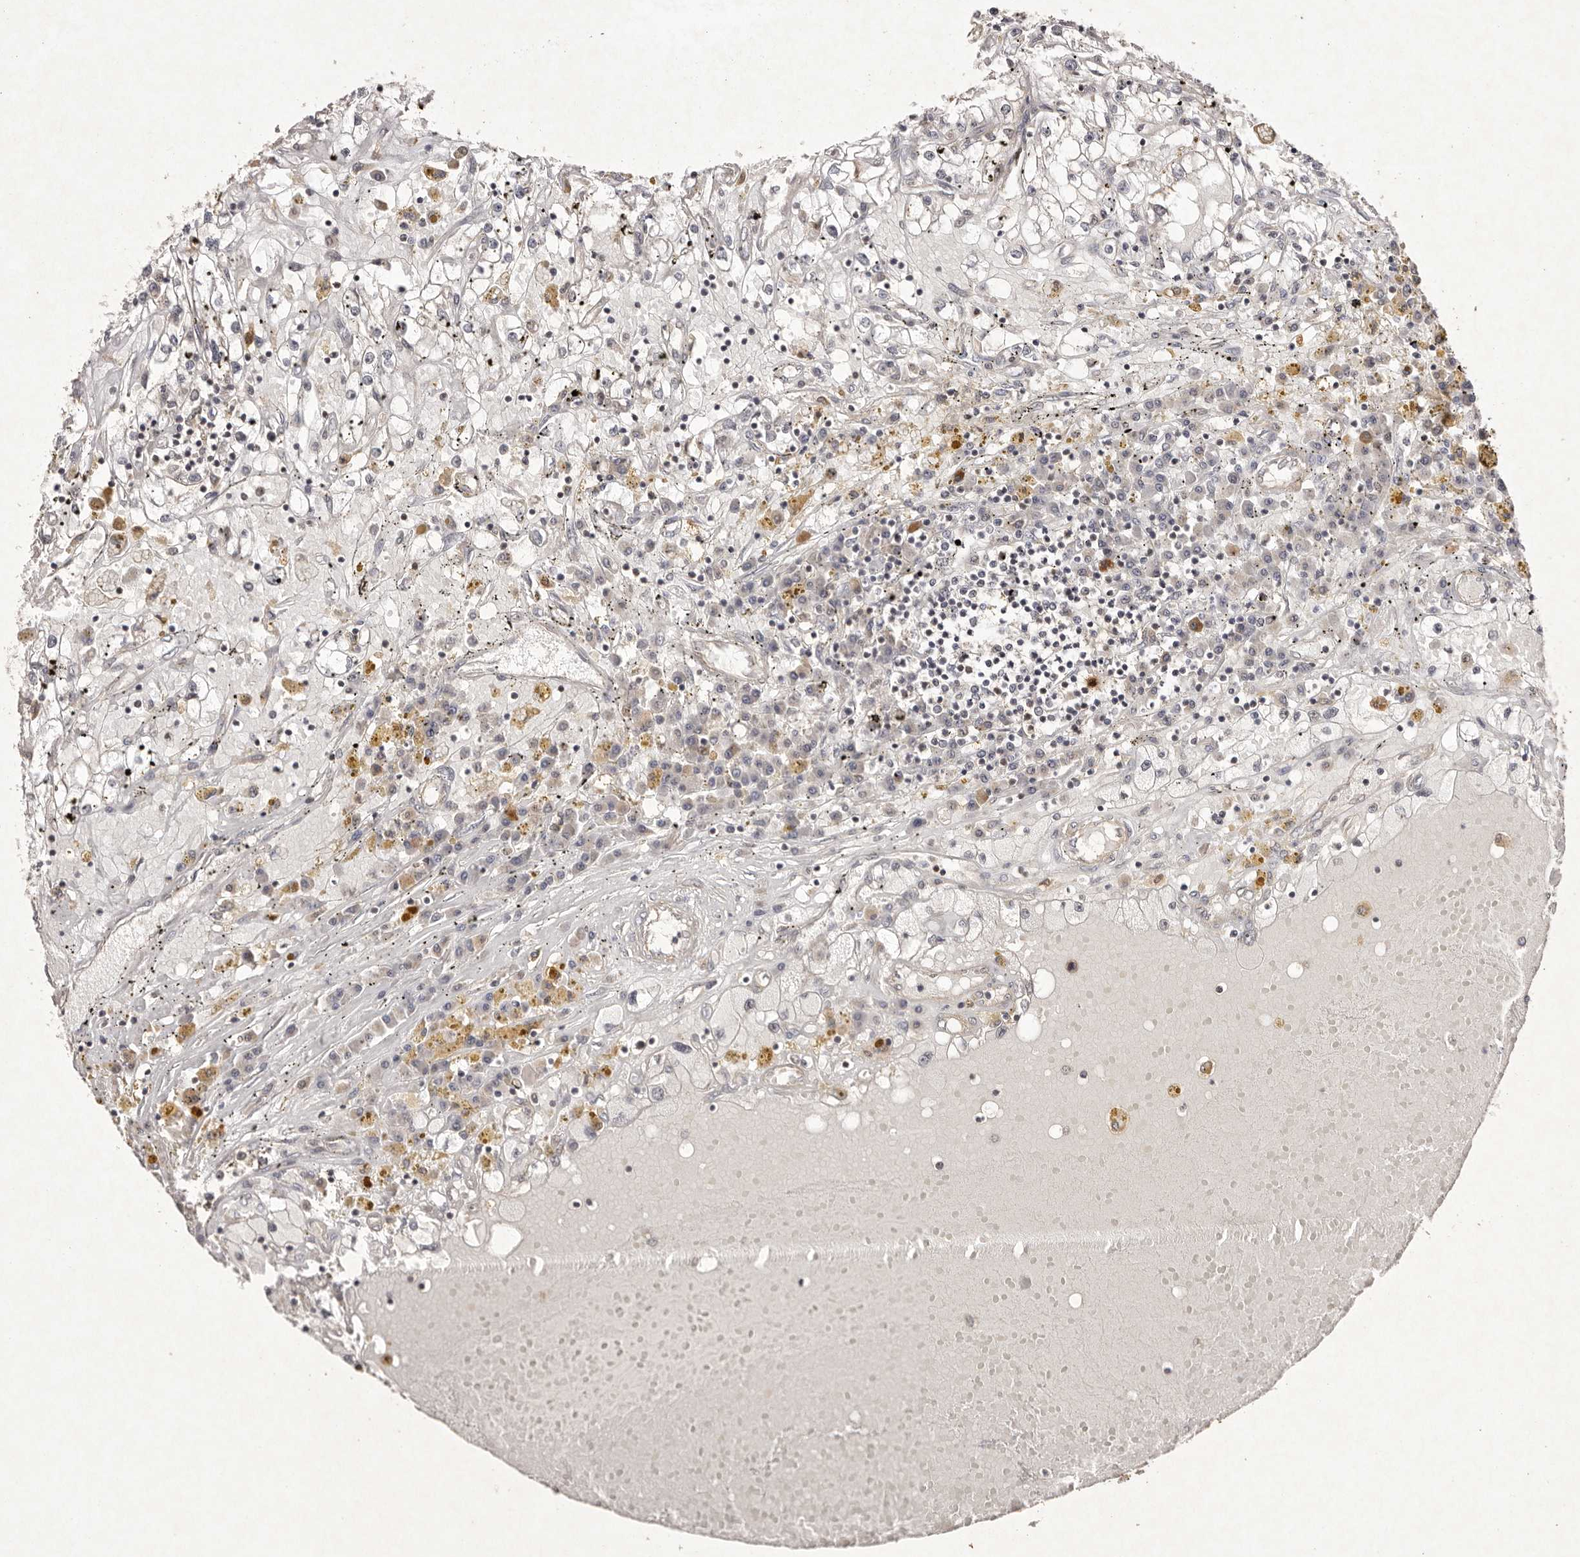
{"staining": {"intensity": "negative", "quantity": "none", "location": "none"}, "tissue": "renal cancer", "cell_type": "Tumor cells", "image_type": "cancer", "snomed": [{"axis": "morphology", "description": "Adenocarcinoma, NOS"}, {"axis": "topography", "description": "Kidney"}], "caption": "An image of human renal adenocarcinoma is negative for staining in tumor cells.", "gene": "BUD31", "patient": {"sex": "male", "age": 56}}